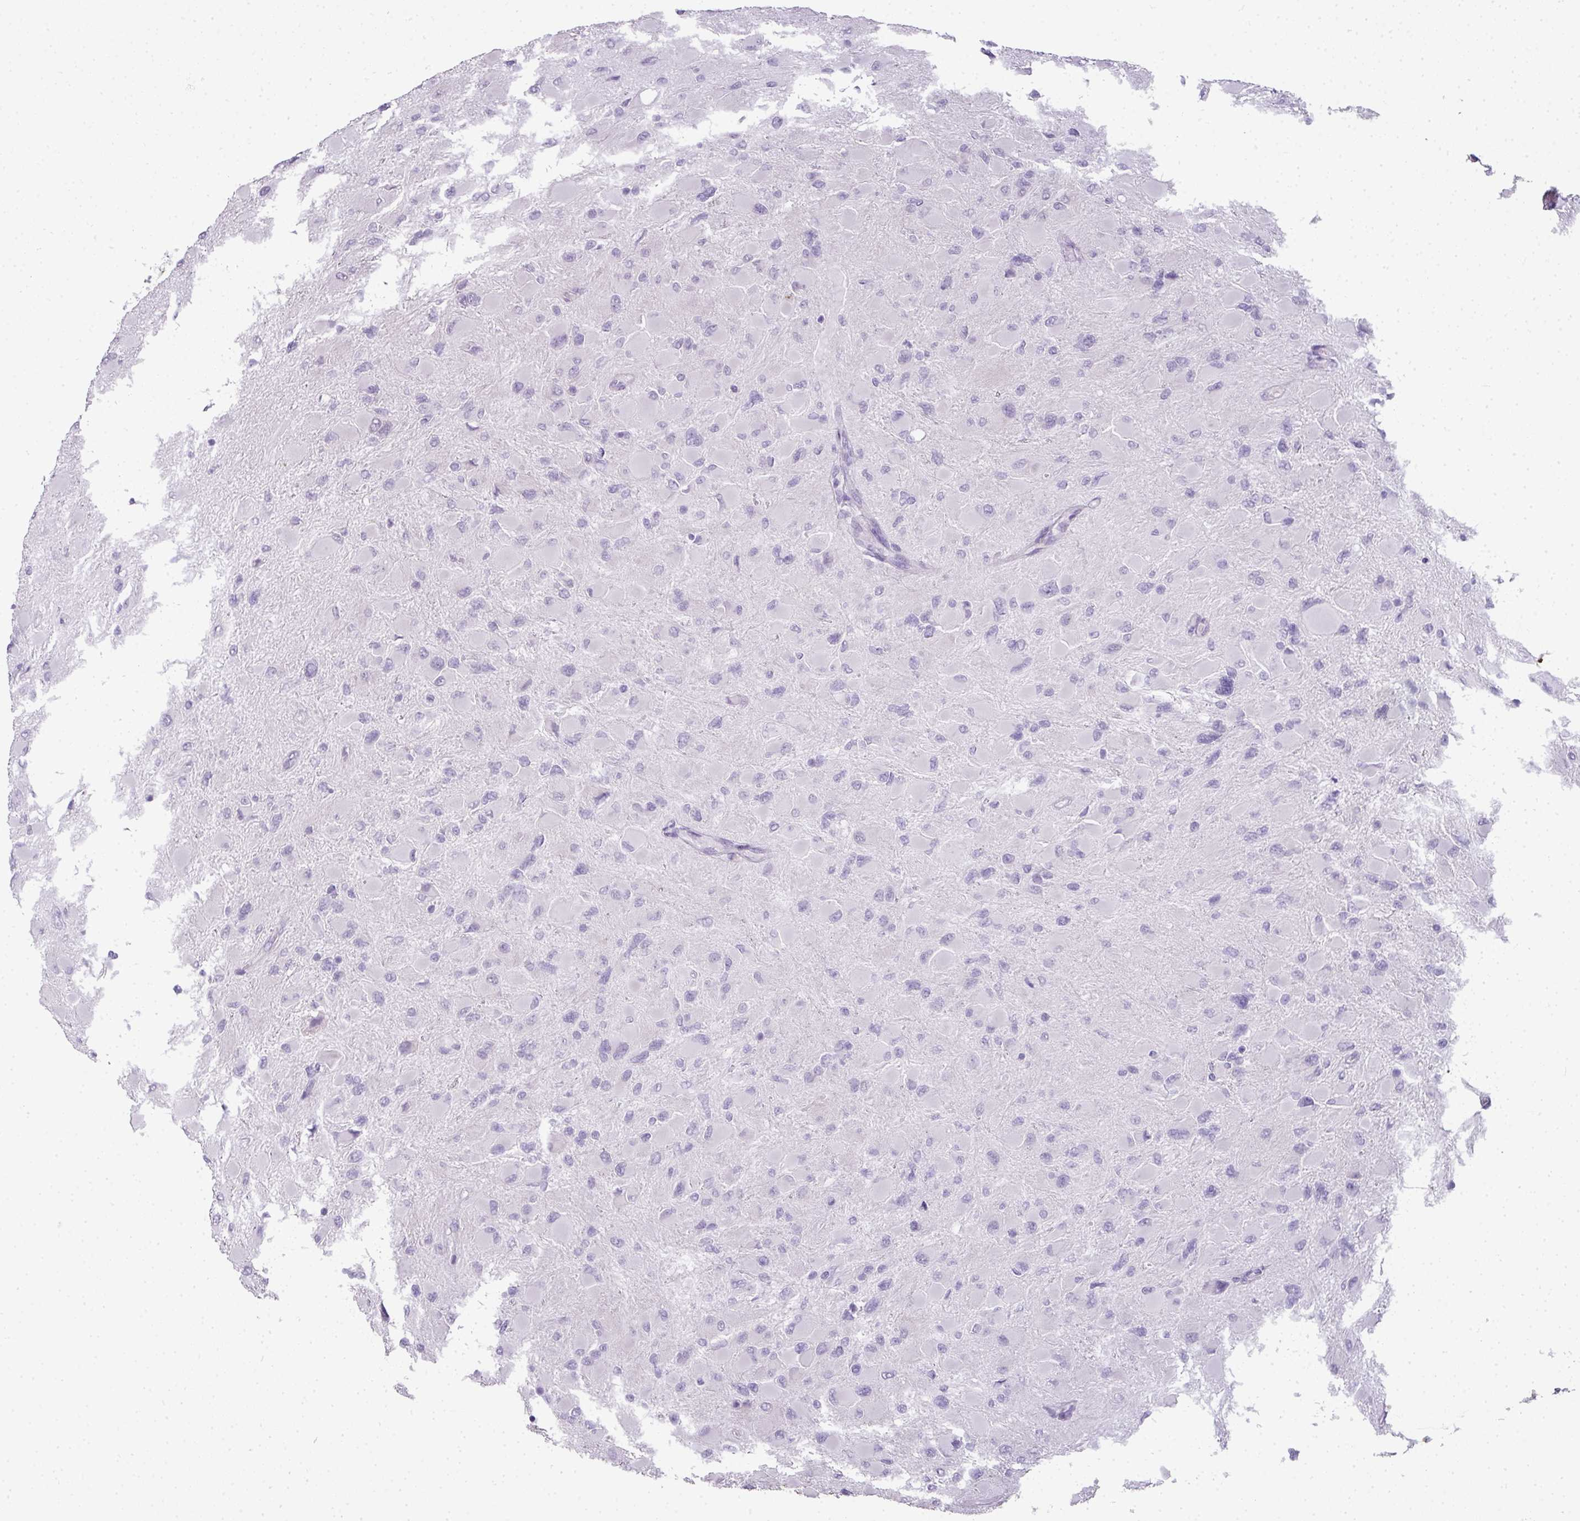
{"staining": {"intensity": "negative", "quantity": "none", "location": "none"}, "tissue": "glioma", "cell_type": "Tumor cells", "image_type": "cancer", "snomed": [{"axis": "morphology", "description": "Glioma, malignant, High grade"}, {"axis": "topography", "description": "Cerebral cortex"}], "caption": "Immunohistochemical staining of malignant glioma (high-grade) shows no significant expression in tumor cells. (Brightfield microscopy of DAB immunohistochemistry (IHC) at high magnification).", "gene": "RBMY1F", "patient": {"sex": "female", "age": 36}}